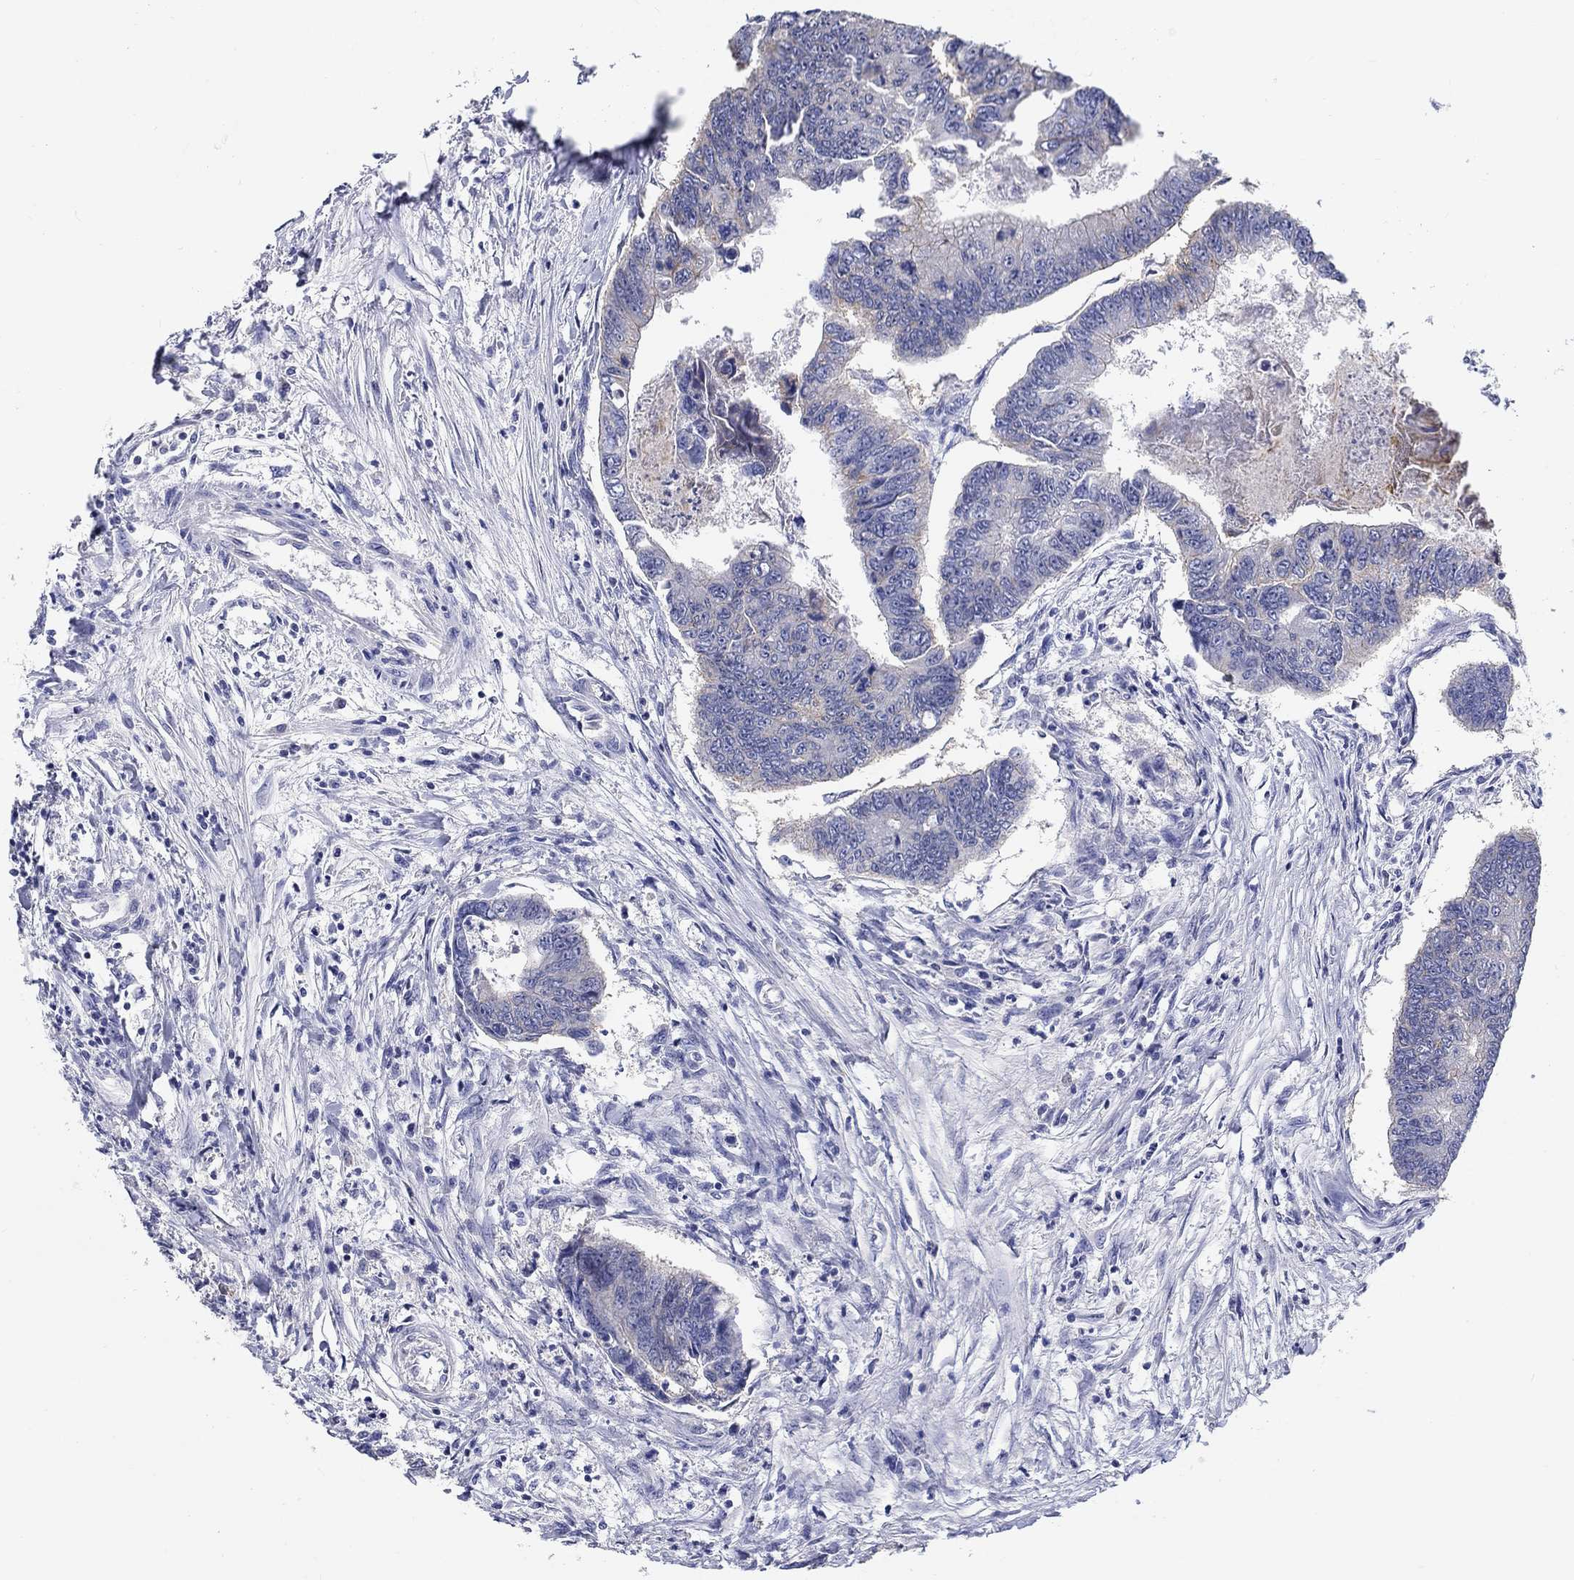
{"staining": {"intensity": "negative", "quantity": "none", "location": "none"}, "tissue": "colorectal cancer", "cell_type": "Tumor cells", "image_type": "cancer", "snomed": [{"axis": "morphology", "description": "Adenocarcinoma, NOS"}, {"axis": "topography", "description": "Colon"}], "caption": "Tumor cells show no significant protein staining in colorectal adenocarcinoma.", "gene": "SLC30A3", "patient": {"sex": "female", "age": 65}}